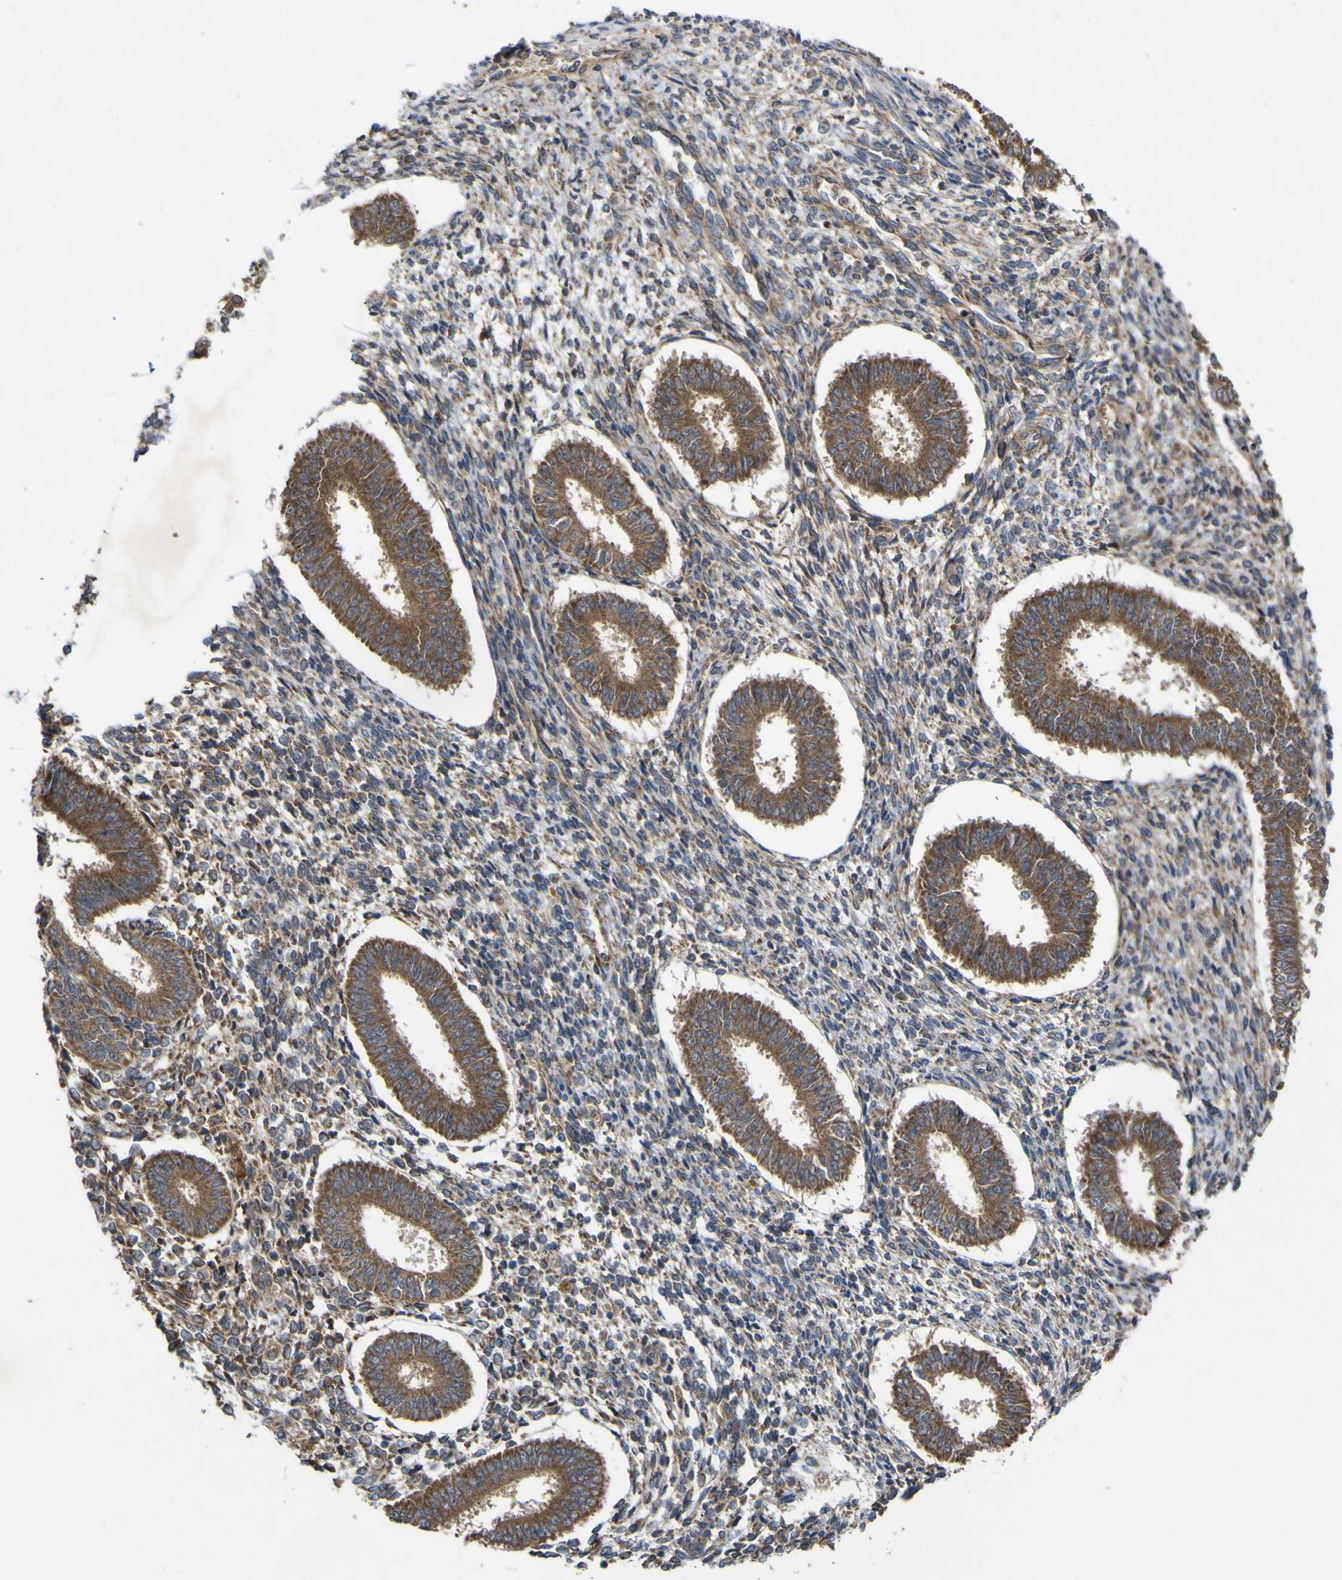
{"staining": {"intensity": "weak", "quantity": ">75%", "location": "cytoplasmic/membranous"}, "tissue": "endometrium", "cell_type": "Cells in endometrial stroma", "image_type": "normal", "snomed": [{"axis": "morphology", "description": "Normal tissue, NOS"}, {"axis": "topography", "description": "Endometrium"}], "caption": "Immunohistochemistry (IHC) image of normal endometrium: endometrium stained using immunohistochemistry (IHC) displays low levels of weak protein expression localized specifically in the cytoplasmic/membranous of cells in endometrial stroma, appearing as a cytoplasmic/membranous brown color.", "gene": "IRAK2", "patient": {"sex": "female", "age": 35}}